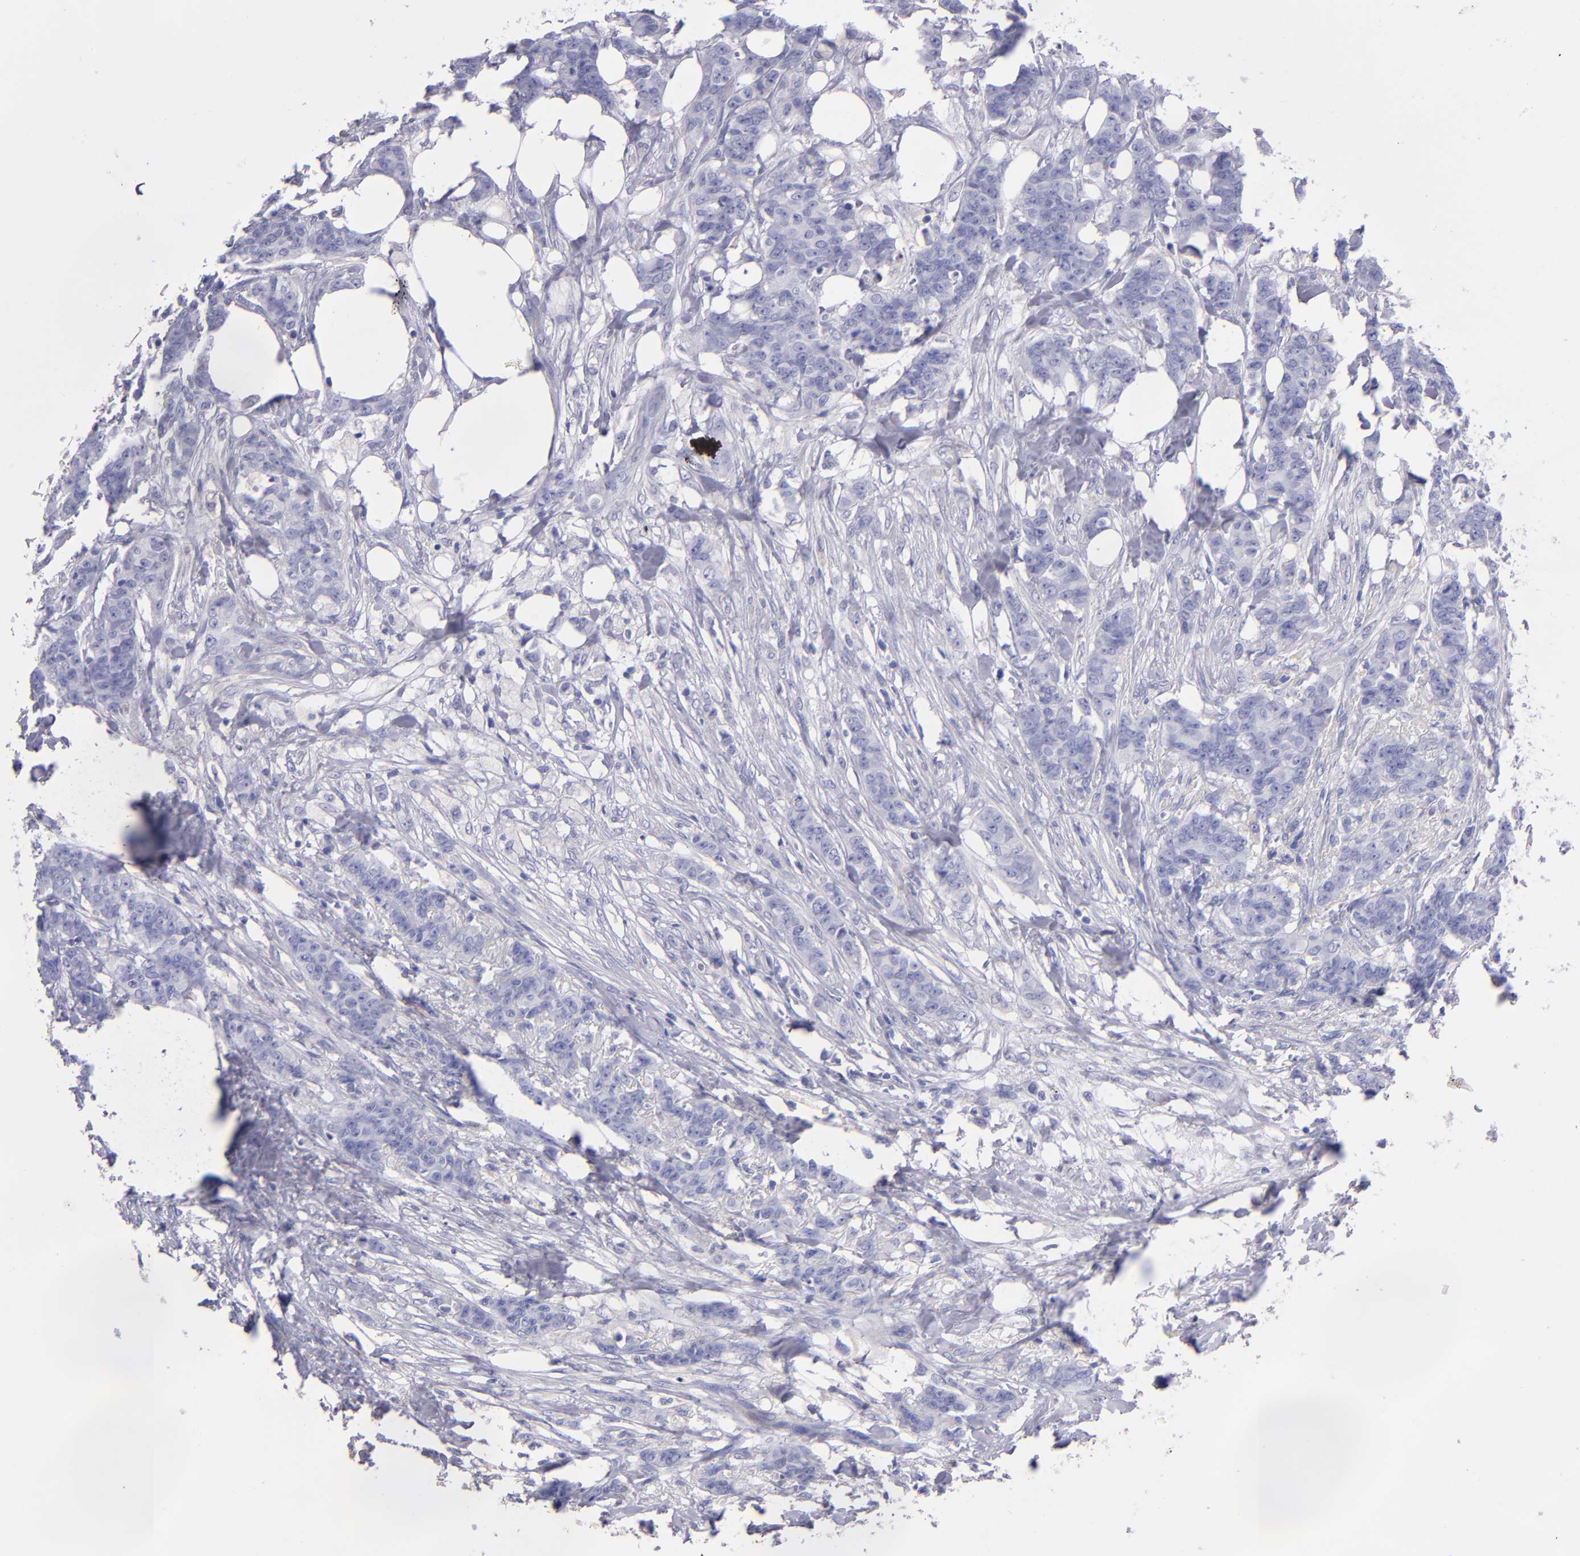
{"staining": {"intensity": "negative", "quantity": "none", "location": "none"}, "tissue": "breast cancer", "cell_type": "Tumor cells", "image_type": "cancer", "snomed": [{"axis": "morphology", "description": "Duct carcinoma"}, {"axis": "topography", "description": "Breast"}], "caption": "Breast cancer was stained to show a protein in brown. There is no significant expression in tumor cells.", "gene": "TG", "patient": {"sex": "female", "age": 40}}